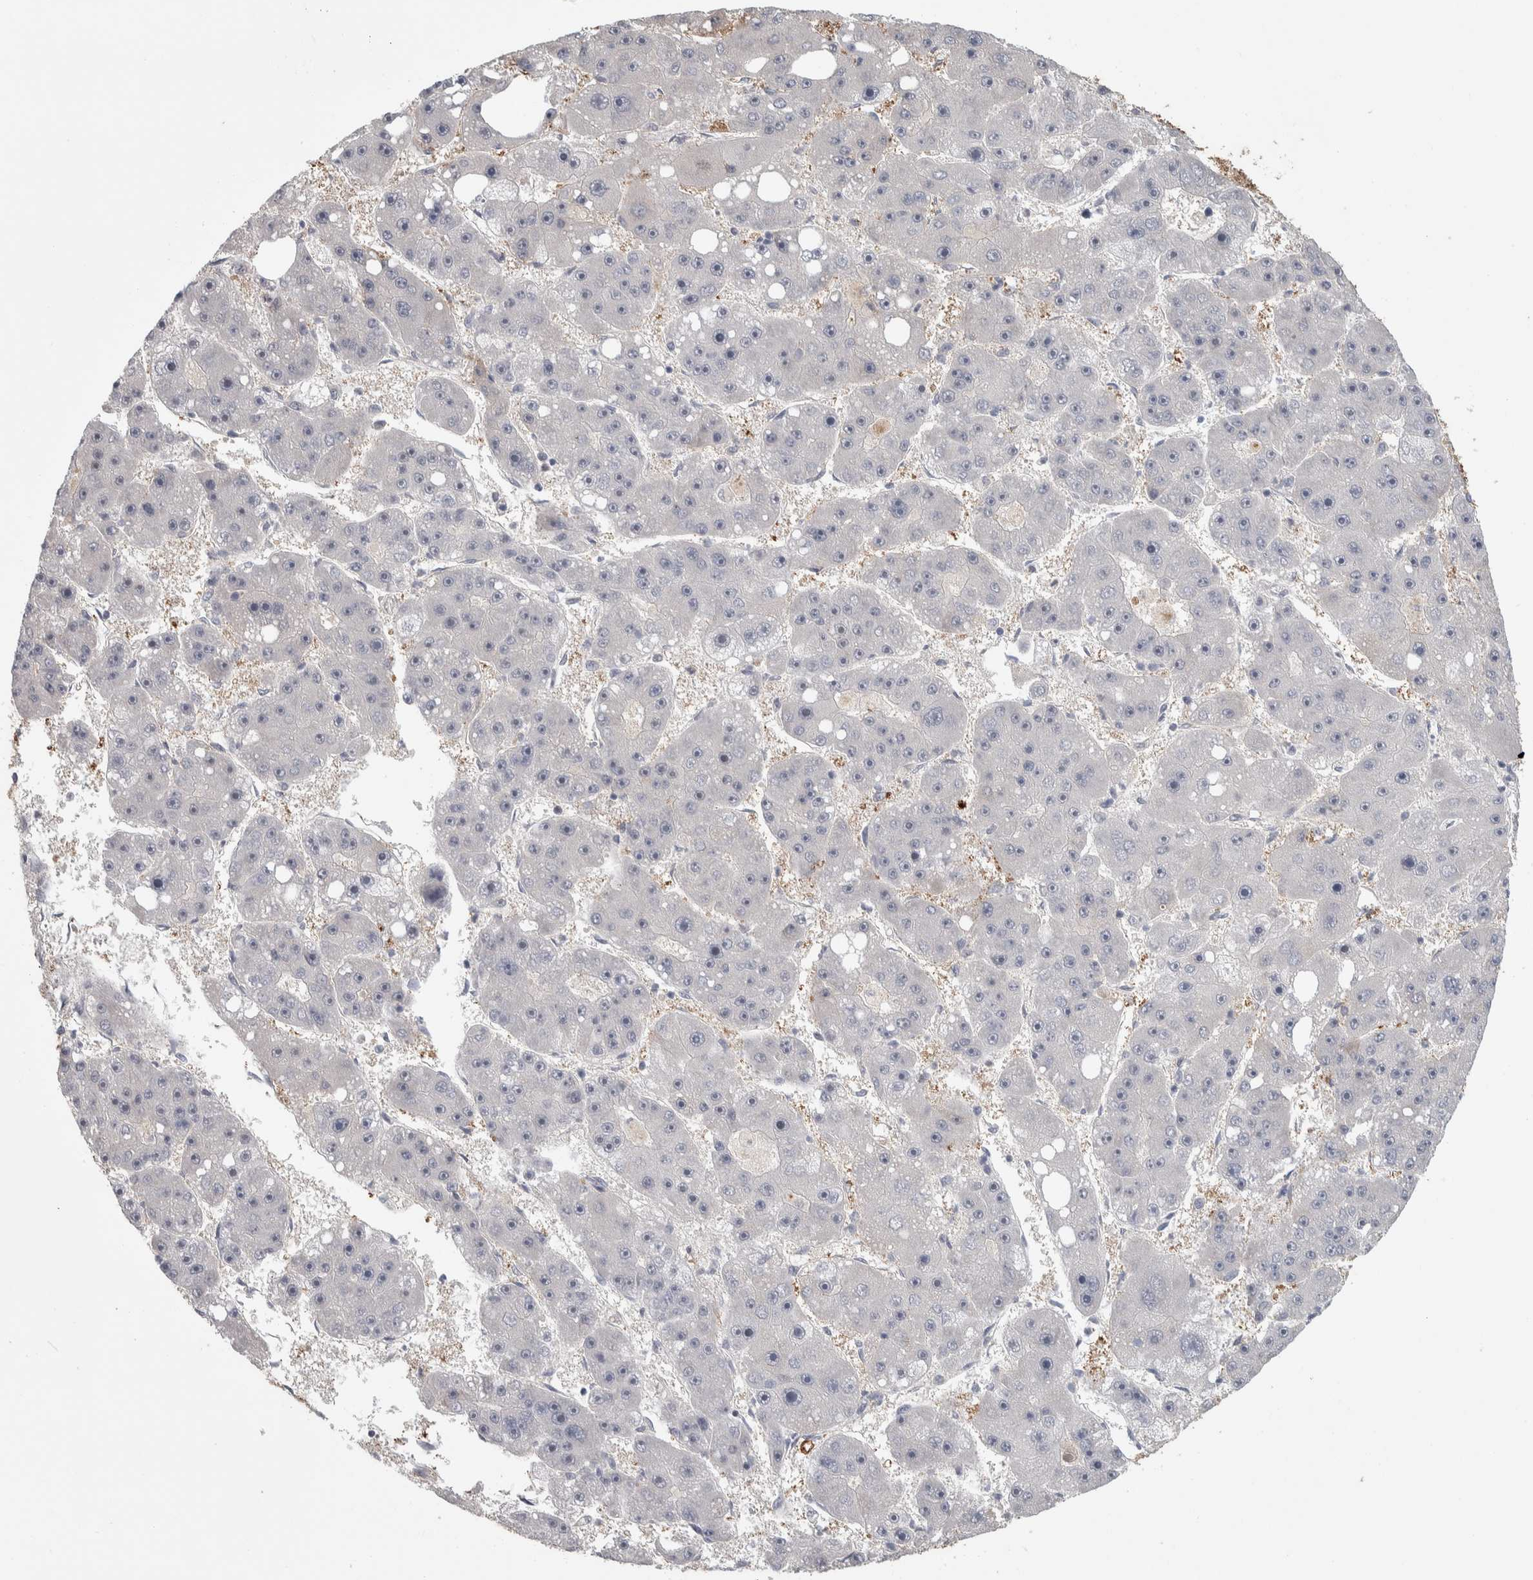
{"staining": {"intensity": "negative", "quantity": "none", "location": "none"}, "tissue": "liver cancer", "cell_type": "Tumor cells", "image_type": "cancer", "snomed": [{"axis": "morphology", "description": "Carcinoma, Hepatocellular, NOS"}, {"axis": "topography", "description": "Liver"}], "caption": "There is no significant expression in tumor cells of liver cancer (hepatocellular carcinoma).", "gene": "ZNF862", "patient": {"sex": "female", "age": 61}}